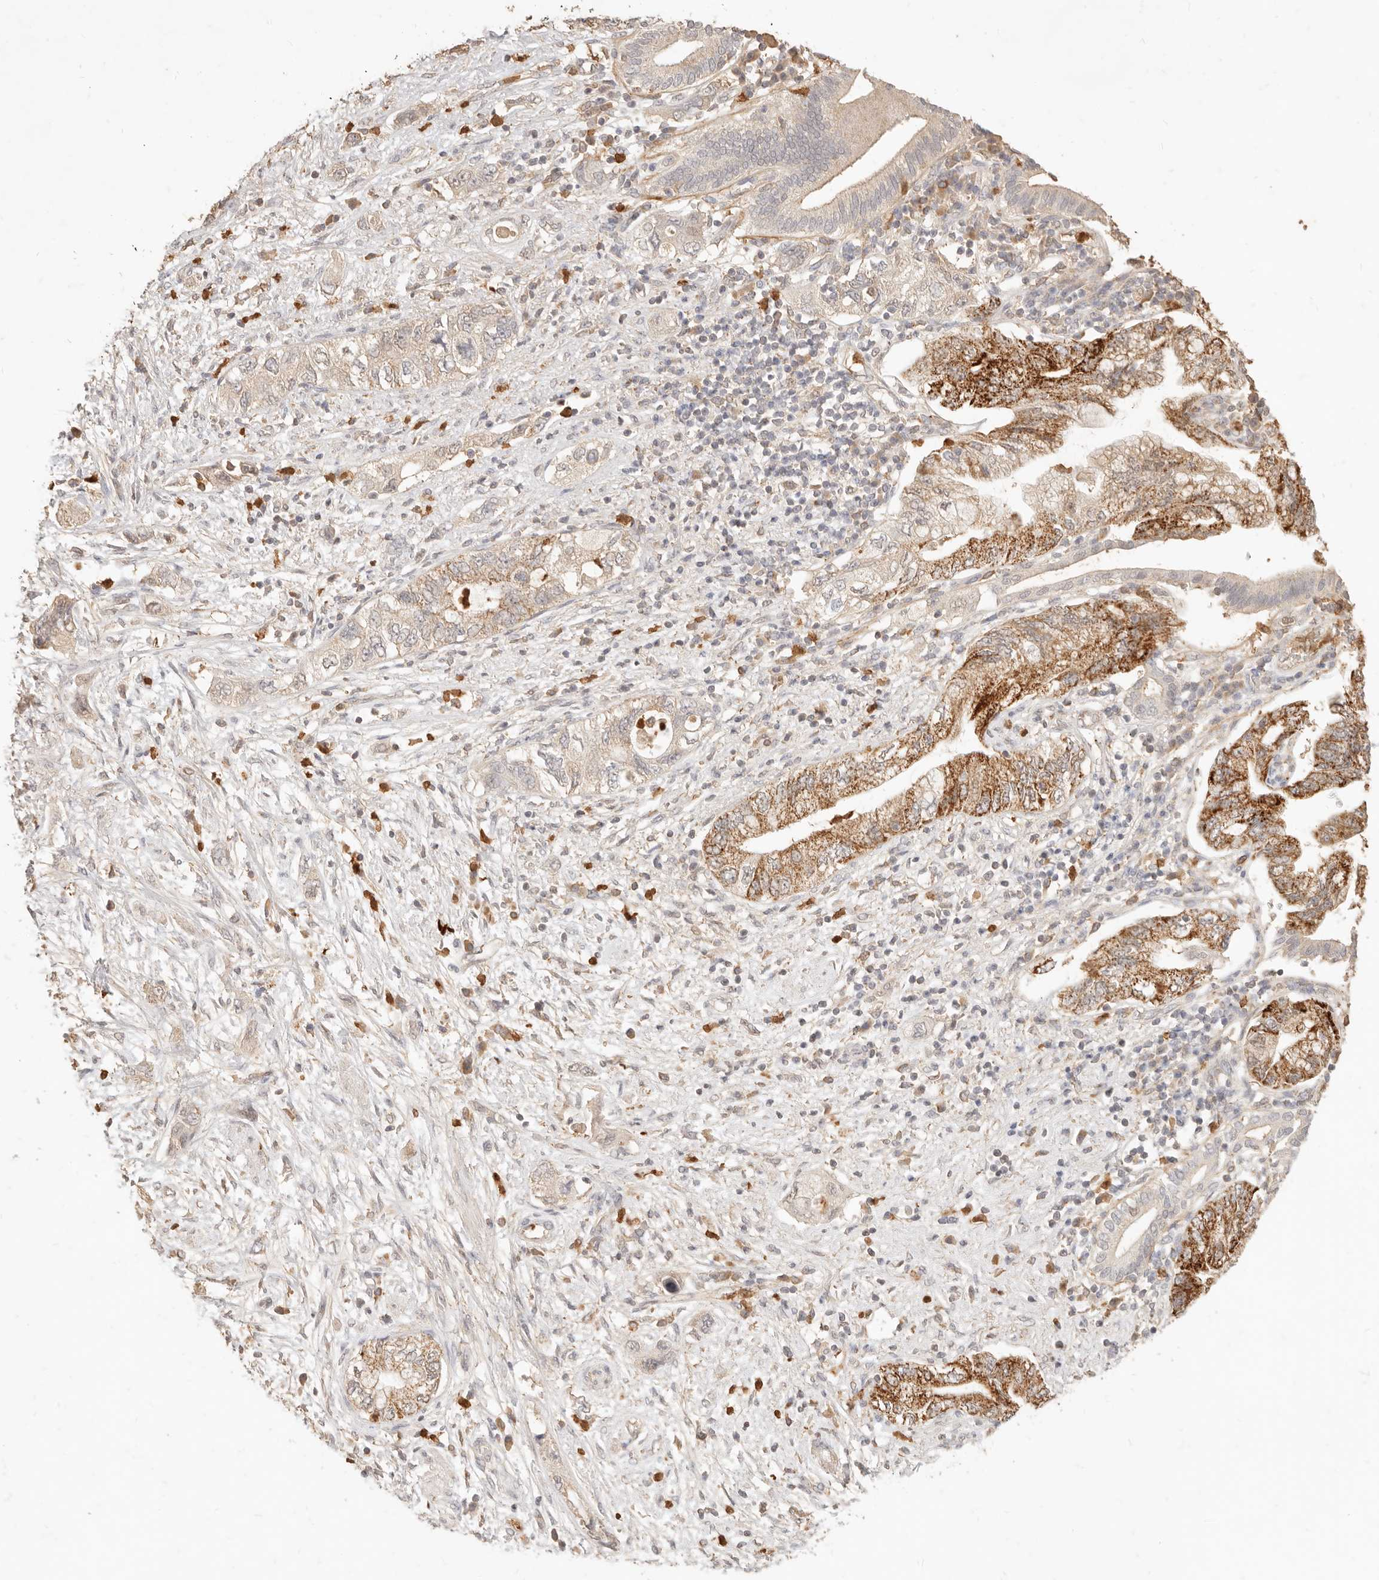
{"staining": {"intensity": "strong", "quantity": ">75%", "location": "cytoplasmic/membranous"}, "tissue": "pancreatic cancer", "cell_type": "Tumor cells", "image_type": "cancer", "snomed": [{"axis": "morphology", "description": "Adenocarcinoma, NOS"}, {"axis": "topography", "description": "Pancreas"}], "caption": "Immunohistochemistry (IHC) (DAB) staining of human adenocarcinoma (pancreatic) shows strong cytoplasmic/membranous protein positivity in about >75% of tumor cells.", "gene": "TMTC2", "patient": {"sex": "female", "age": 73}}